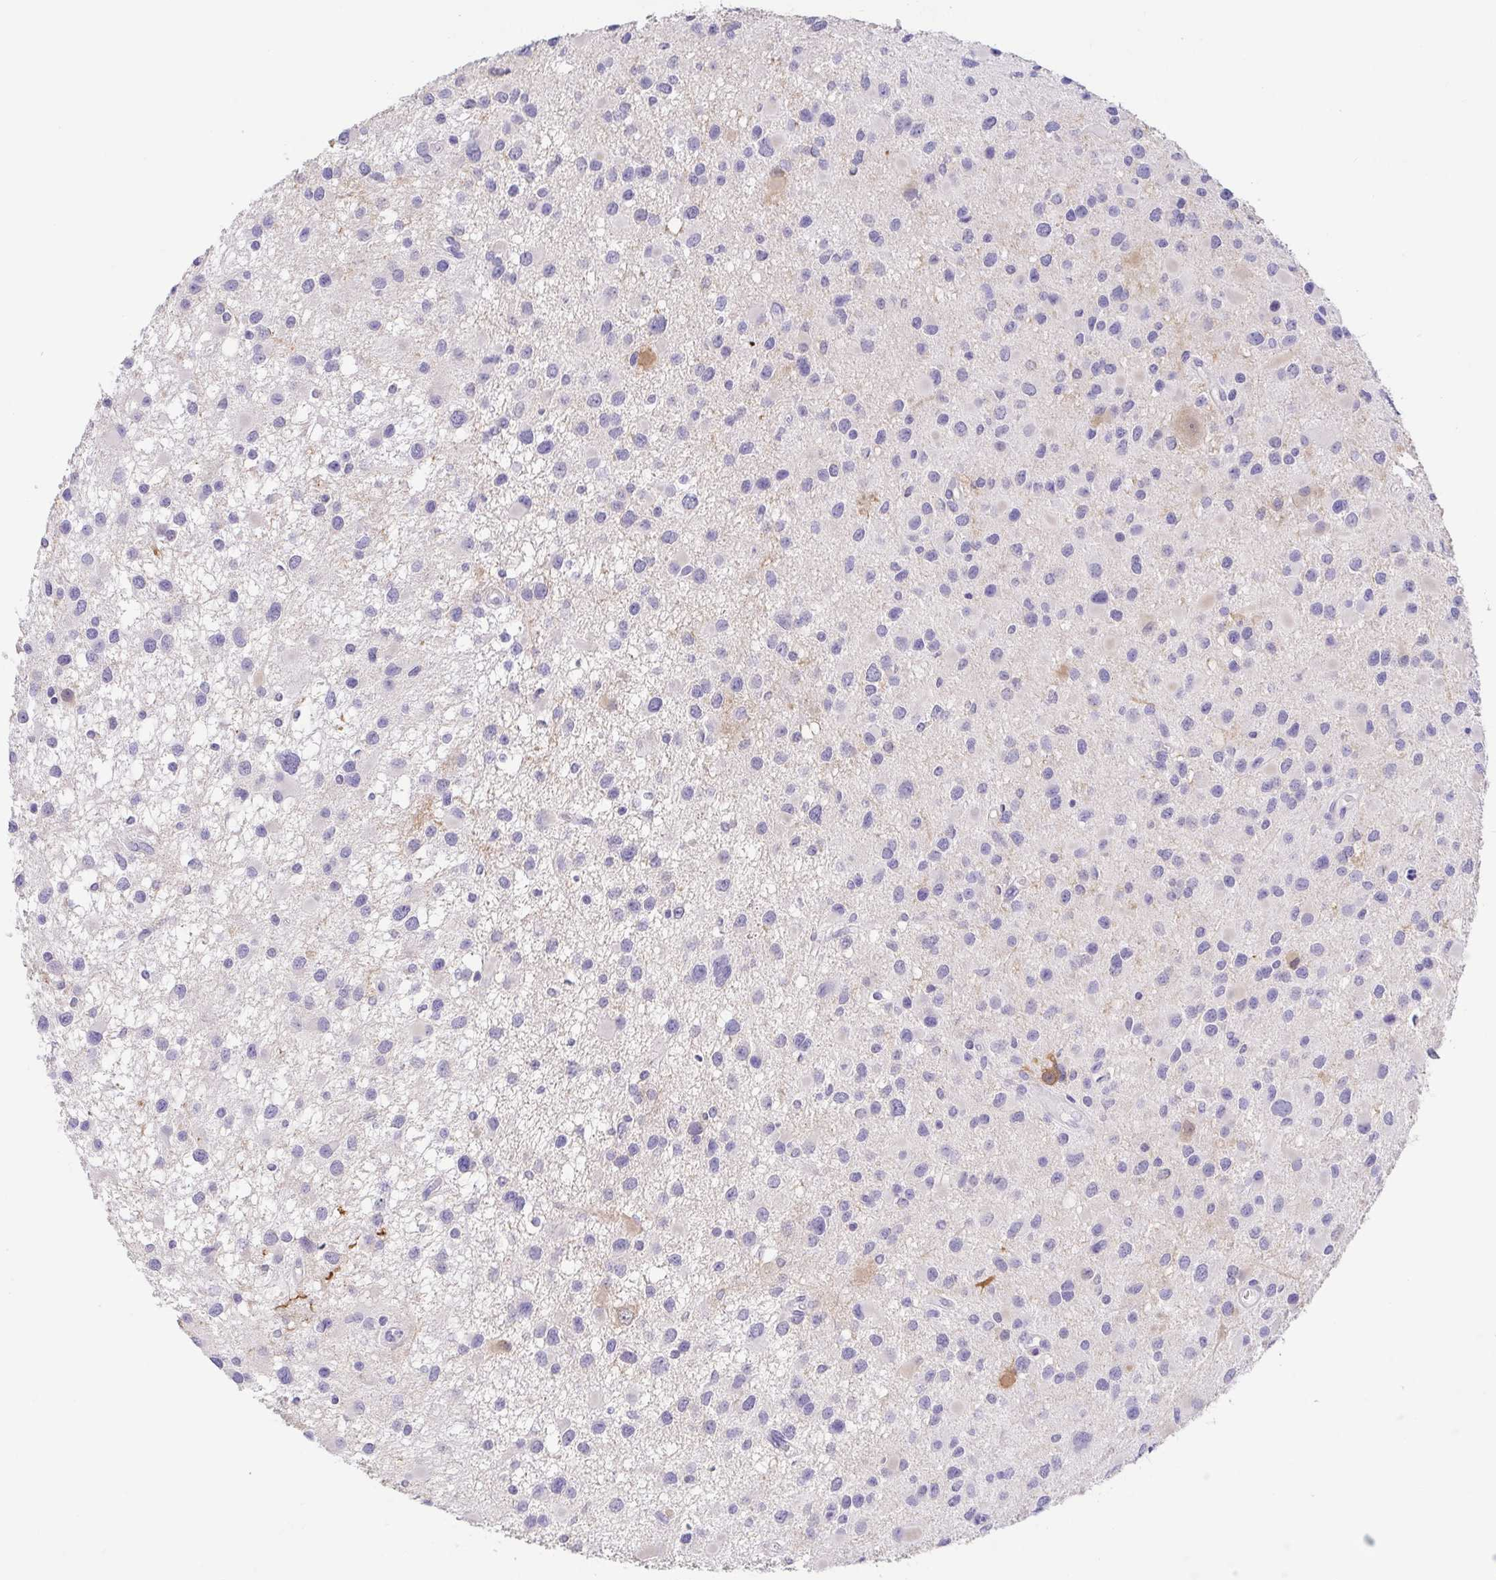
{"staining": {"intensity": "negative", "quantity": "none", "location": "none"}, "tissue": "glioma", "cell_type": "Tumor cells", "image_type": "cancer", "snomed": [{"axis": "morphology", "description": "Glioma, malignant, Low grade"}, {"axis": "topography", "description": "Brain"}], "caption": "This micrograph is of glioma stained with immunohistochemistry (IHC) to label a protein in brown with the nuclei are counter-stained blue. There is no positivity in tumor cells.", "gene": "FABP3", "patient": {"sex": "female", "age": 32}}